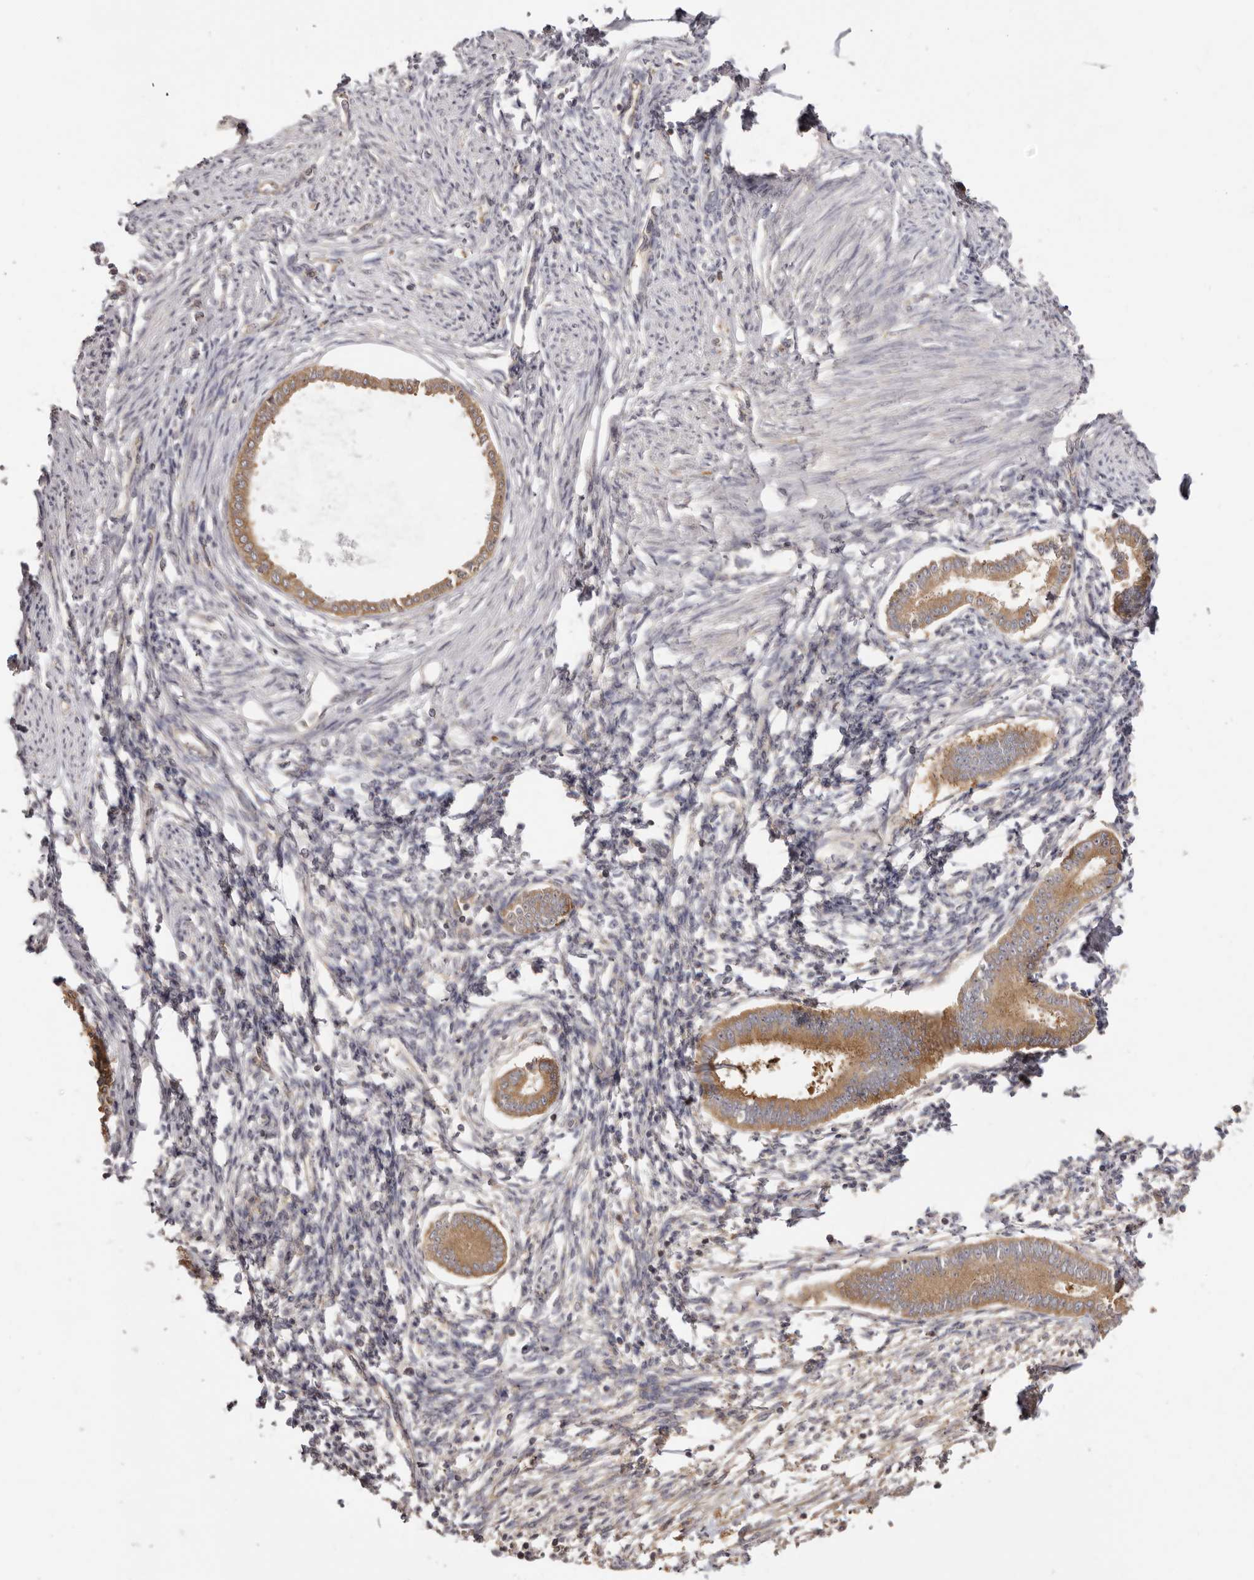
{"staining": {"intensity": "weak", "quantity": "25%-75%", "location": "cytoplasmic/membranous"}, "tissue": "endometrium", "cell_type": "Cells in endometrial stroma", "image_type": "normal", "snomed": [{"axis": "morphology", "description": "Normal tissue, NOS"}, {"axis": "topography", "description": "Endometrium"}], "caption": "Approximately 25%-75% of cells in endometrial stroma in unremarkable endometrium exhibit weak cytoplasmic/membranous protein positivity as visualized by brown immunohistochemical staining.", "gene": "EEF1E1", "patient": {"sex": "female", "age": 56}}